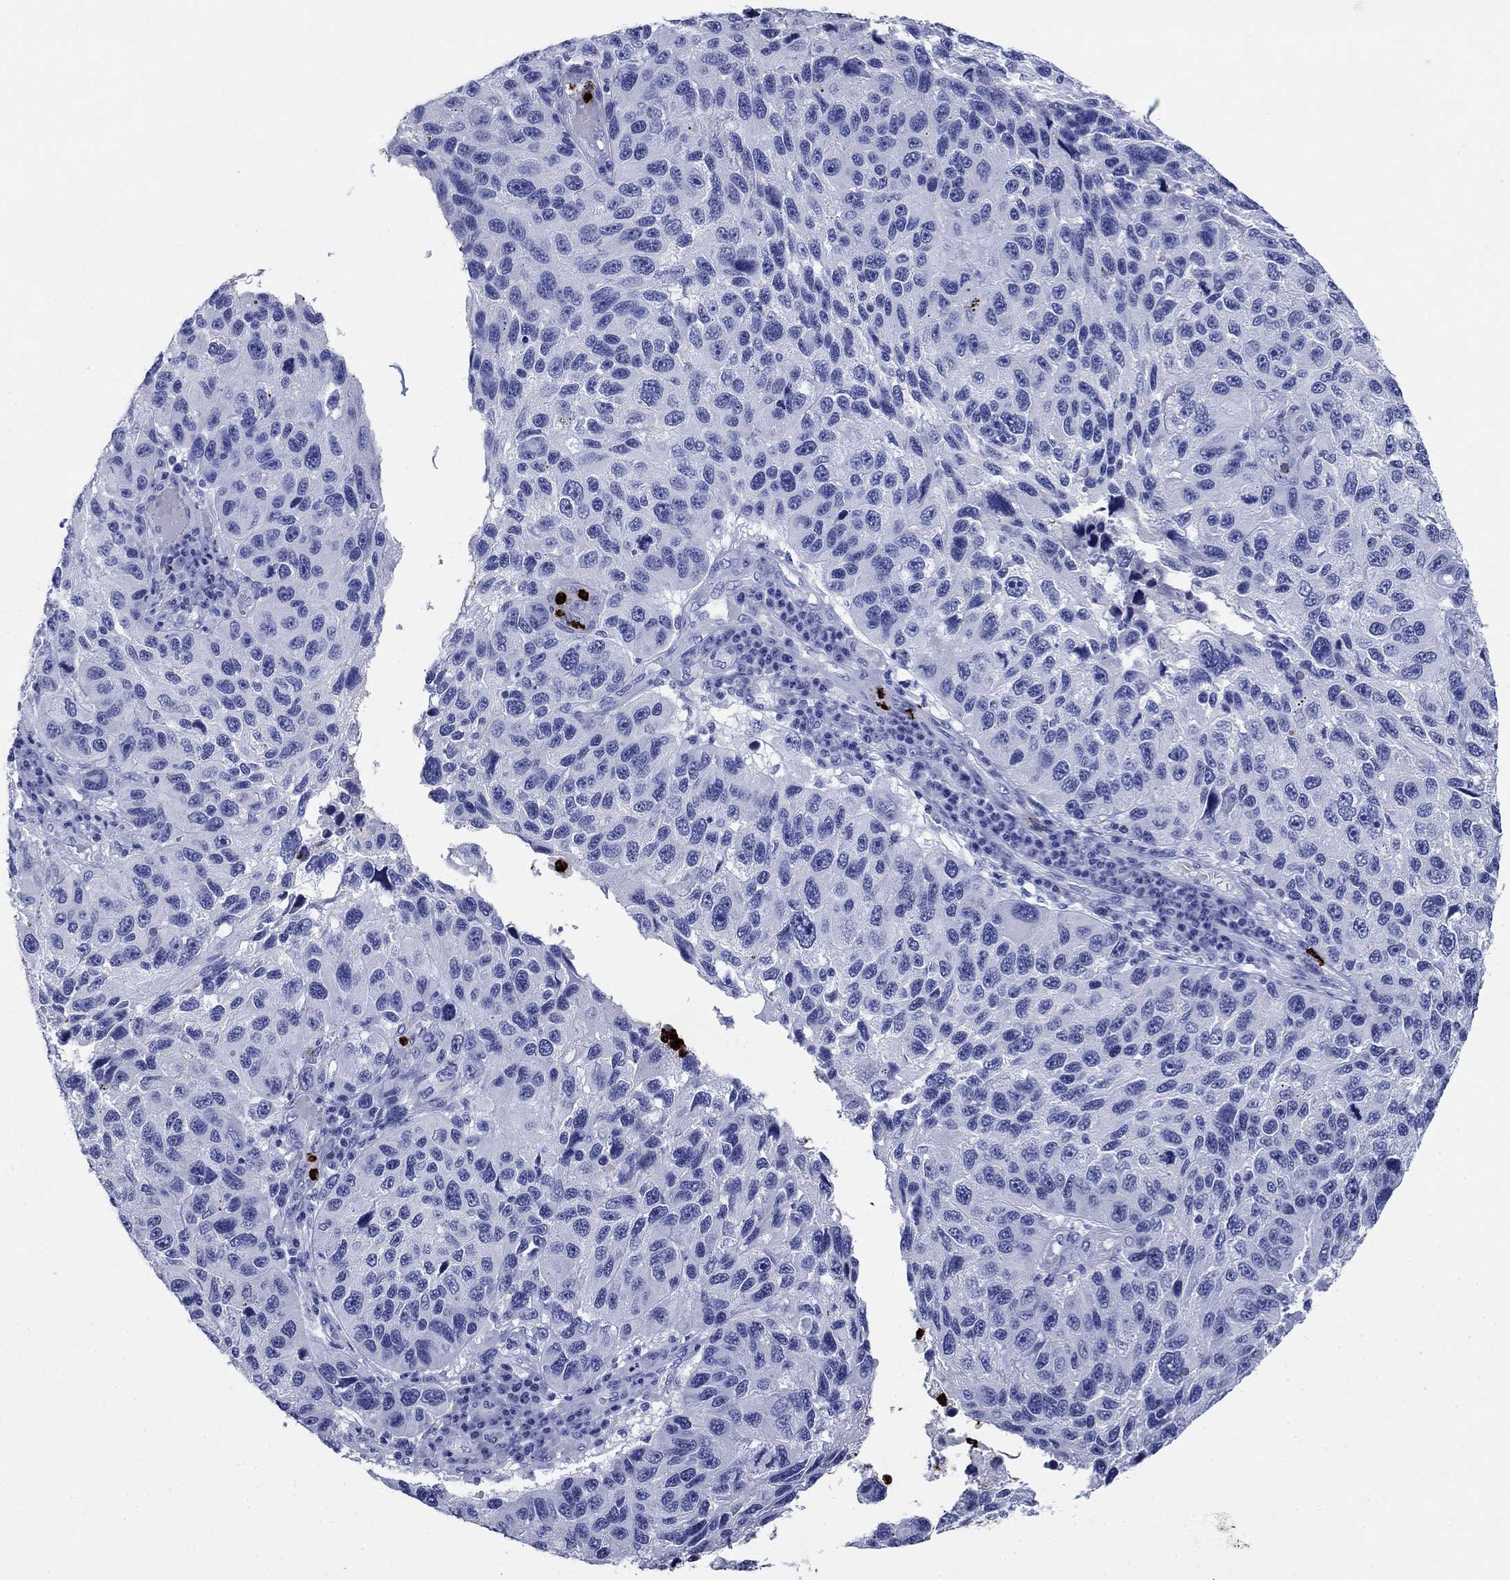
{"staining": {"intensity": "negative", "quantity": "none", "location": "none"}, "tissue": "melanoma", "cell_type": "Tumor cells", "image_type": "cancer", "snomed": [{"axis": "morphology", "description": "Malignant melanoma, NOS"}, {"axis": "topography", "description": "Skin"}], "caption": "The photomicrograph demonstrates no significant positivity in tumor cells of melanoma.", "gene": "AZU1", "patient": {"sex": "male", "age": 53}}